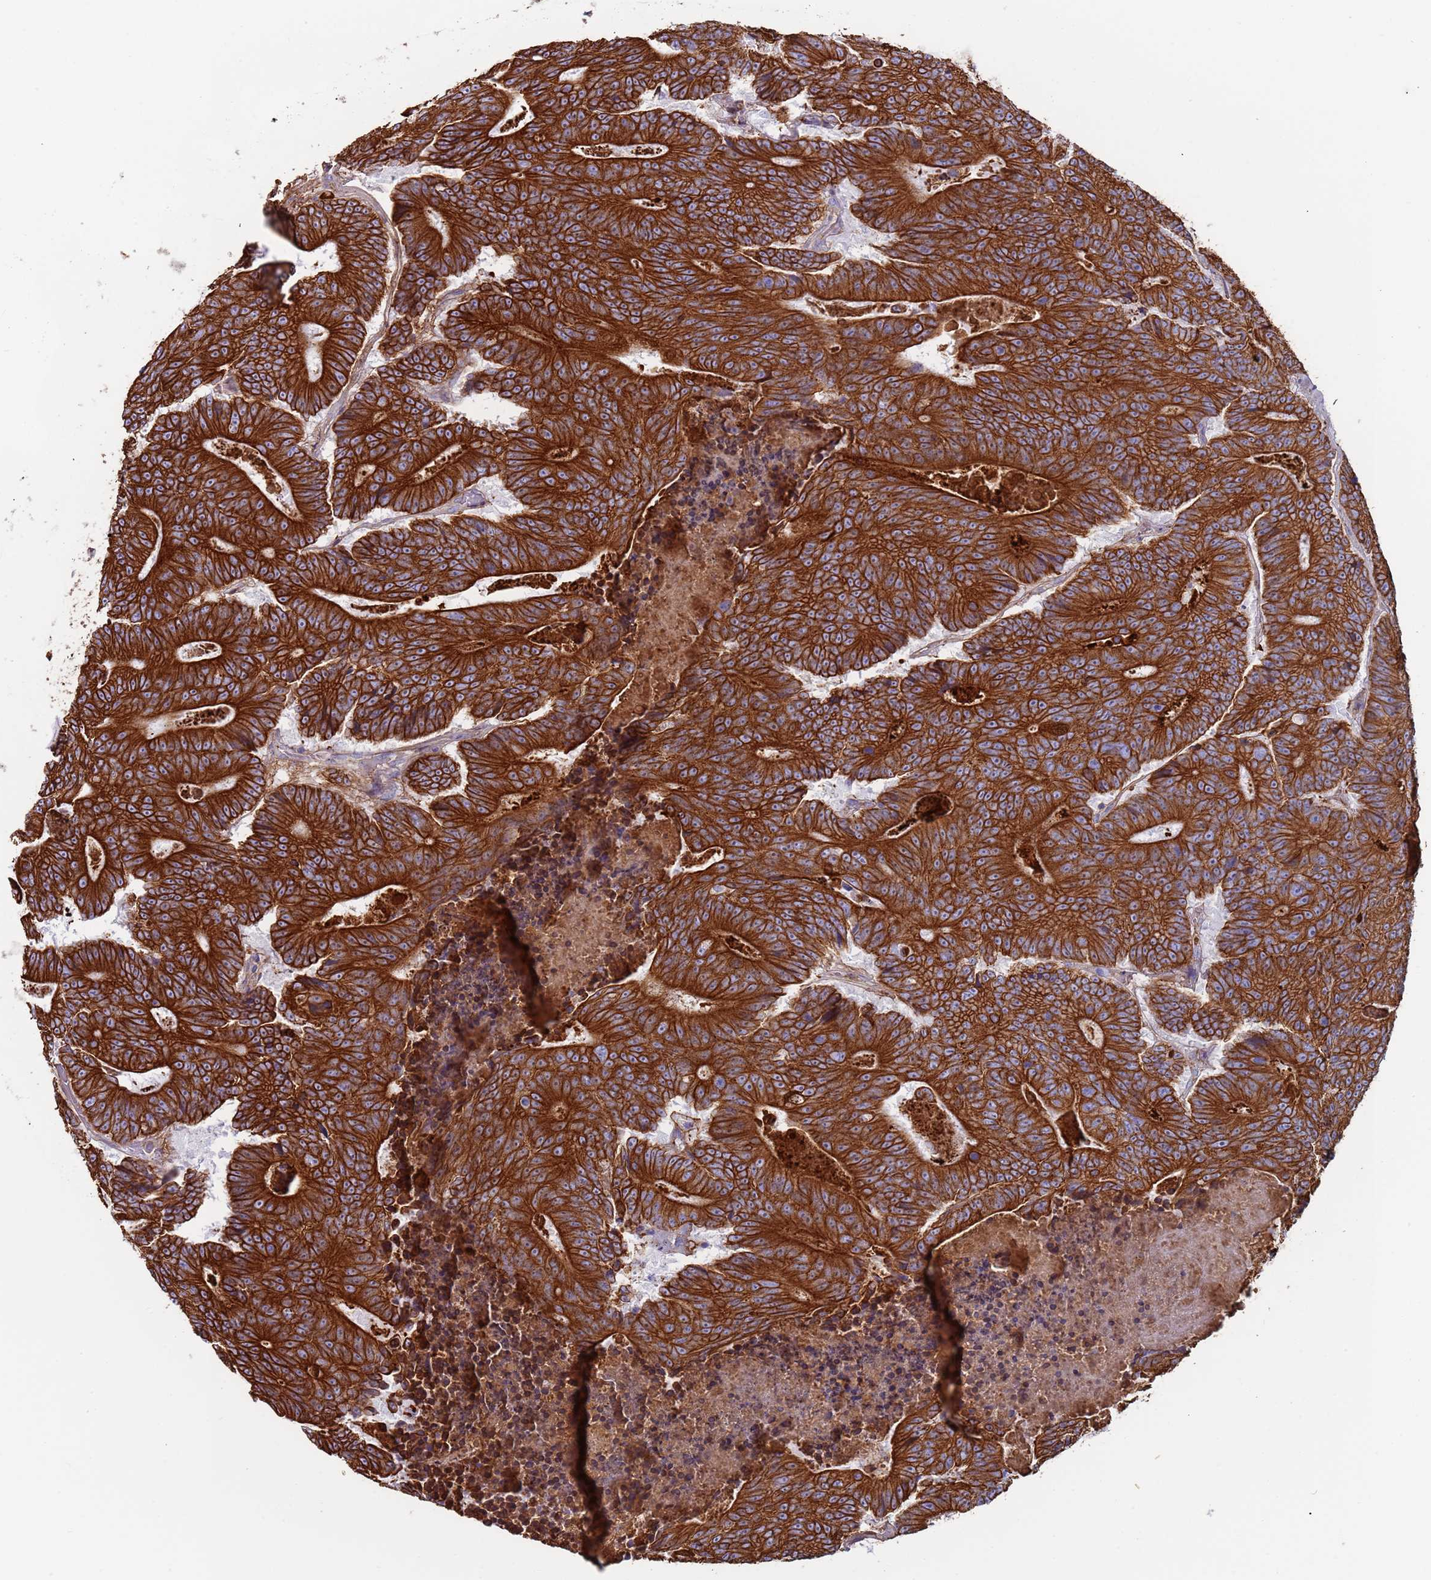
{"staining": {"intensity": "strong", "quantity": ">75%", "location": "cytoplasmic/membranous"}, "tissue": "colorectal cancer", "cell_type": "Tumor cells", "image_type": "cancer", "snomed": [{"axis": "morphology", "description": "Adenocarcinoma, NOS"}, {"axis": "topography", "description": "Colon"}], "caption": "Immunohistochemistry photomicrograph of human colorectal cancer stained for a protein (brown), which reveals high levels of strong cytoplasmic/membranous staining in approximately >75% of tumor cells.", "gene": "CYSLTR2", "patient": {"sex": "male", "age": 83}}